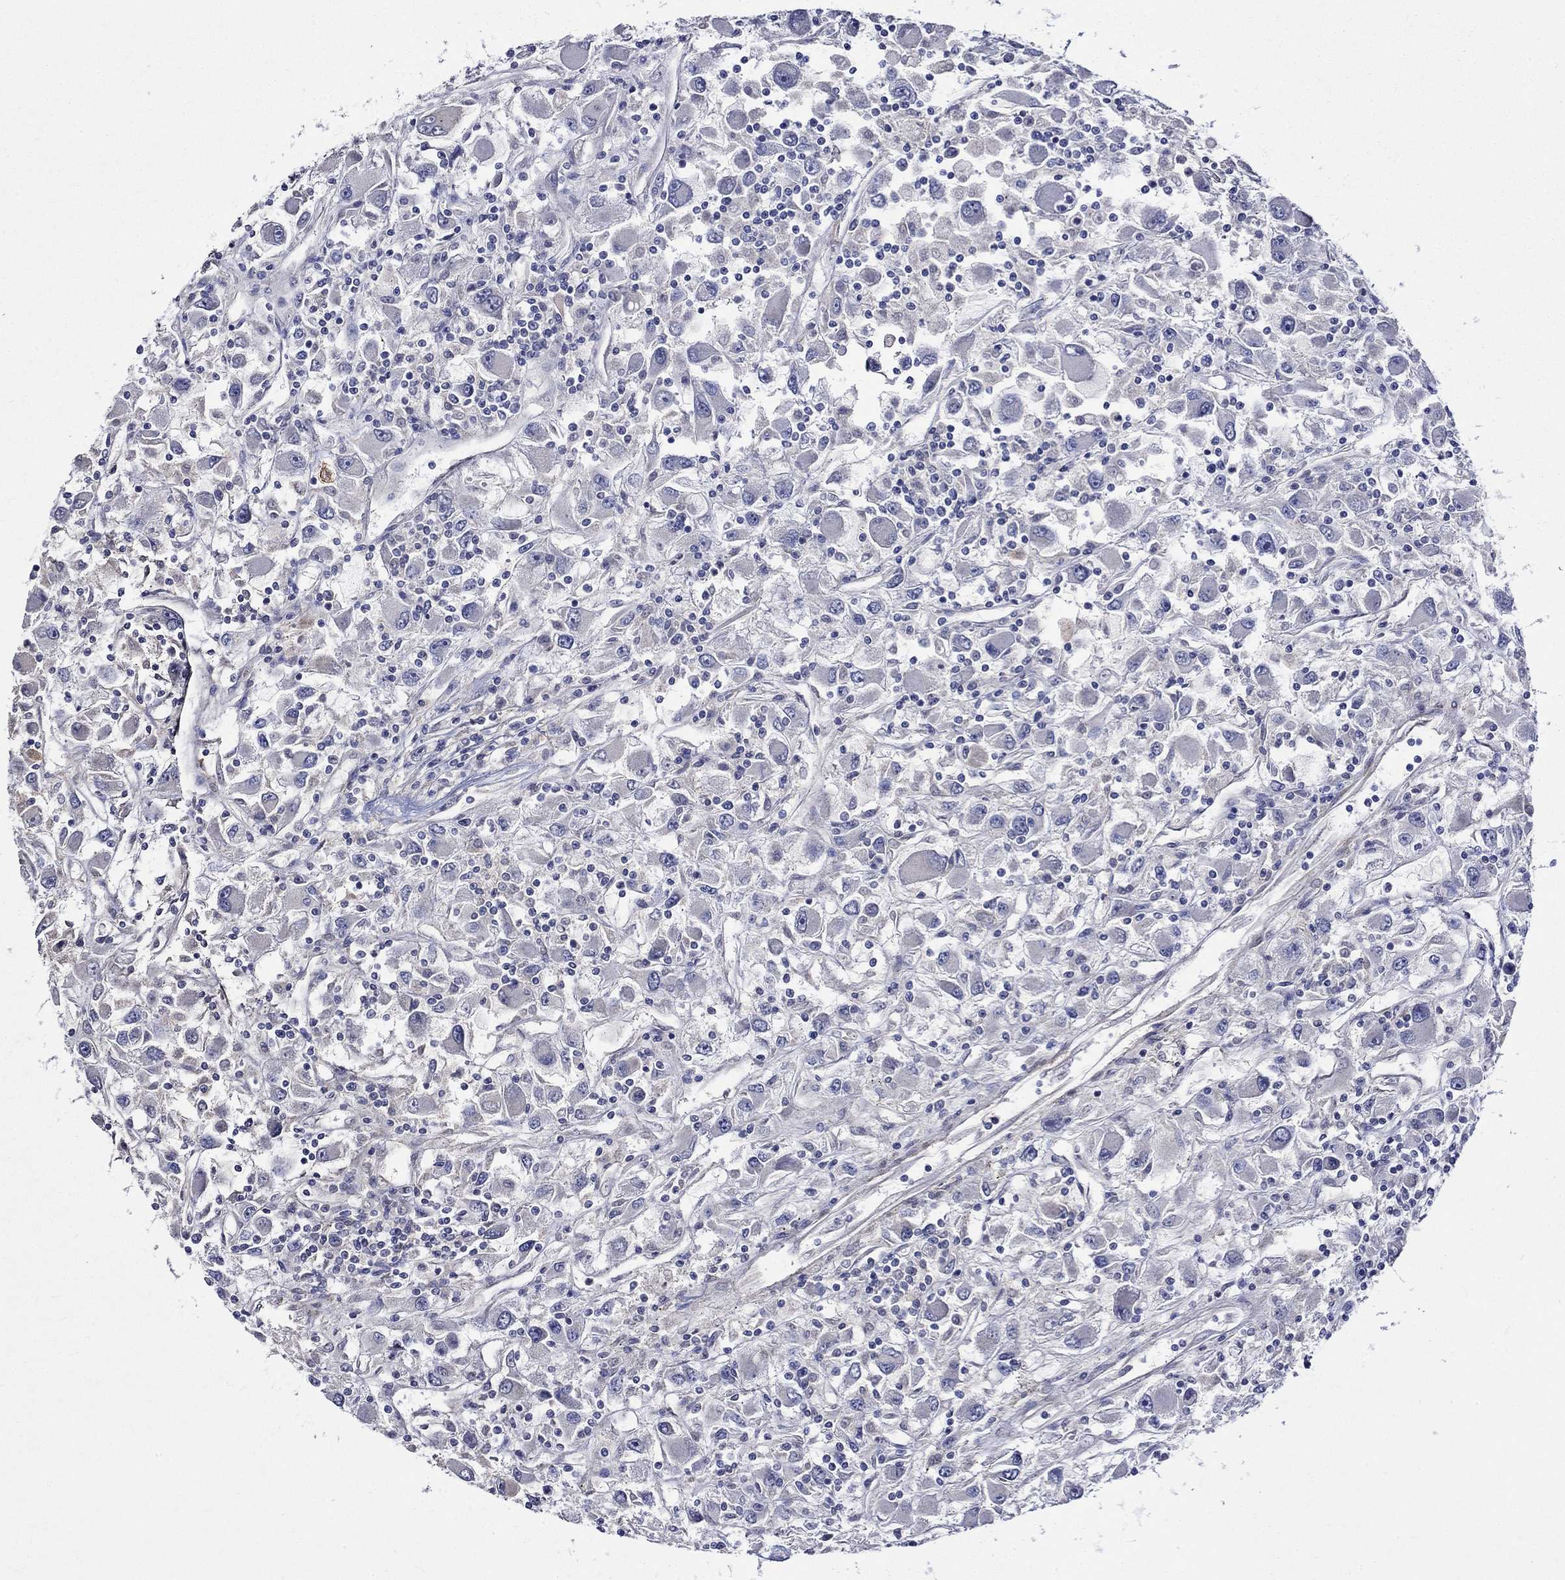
{"staining": {"intensity": "negative", "quantity": "none", "location": "none"}, "tissue": "renal cancer", "cell_type": "Tumor cells", "image_type": "cancer", "snomed": [{"axis": "morphology", "description": "Adenocarcinoma, NOS"}, {"axis": "topography", "description": "Kidney"}], "caption": "Immunohistochemistry (IHC) photomicrograph of neoplastic tissue: renal adenocarcinoma stained with DAB displays no significant protein positivity in tumor cells.", "gene": "CRYAB", "patient": {"sex": "female", "age": 67}}